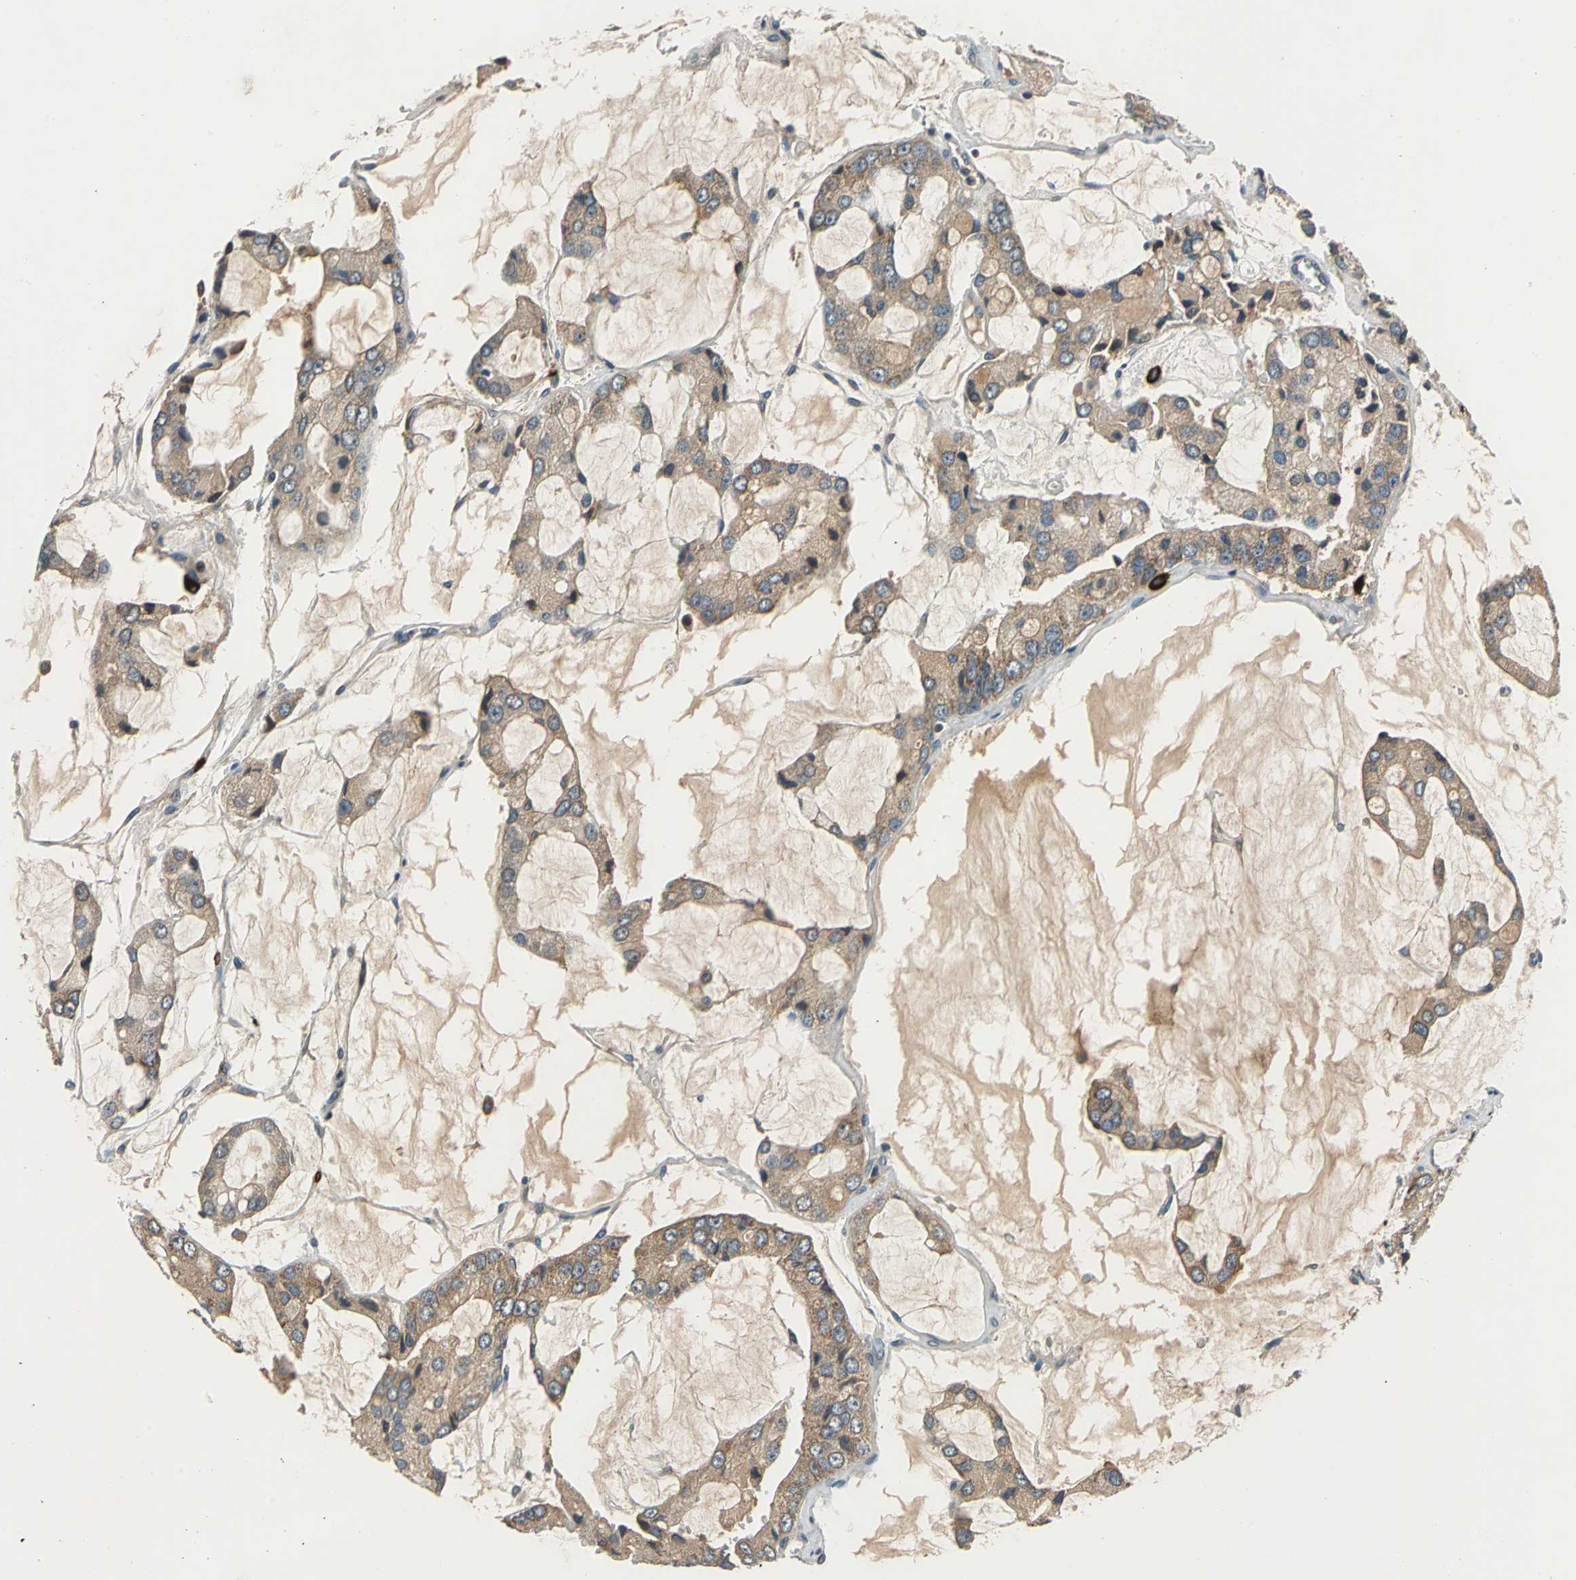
{"staining": {"intensity": "moderate", "quantity": ">75%", "location": "cytoplasmic/membranous"}, "tissue": "prostate cancer", "cell_type": "Tumor cells", "image_type": "cancer", "snomed": [{"axis": "morphology", "description": "Adenocarcinoma, High grade"}, {"axis": "topography", "description": "Prostate"}], "caption": "Immunohistochemistry (IHC) image of high-grade adenocarcinoma (prostate) stained for a protein (brown), which reveals medium levels of moderate cytoplasmic/membranous staining in about >75% of tumor cells.", "gene": "SLC19A2", "patient": {"sex": "male", "age": 67}}